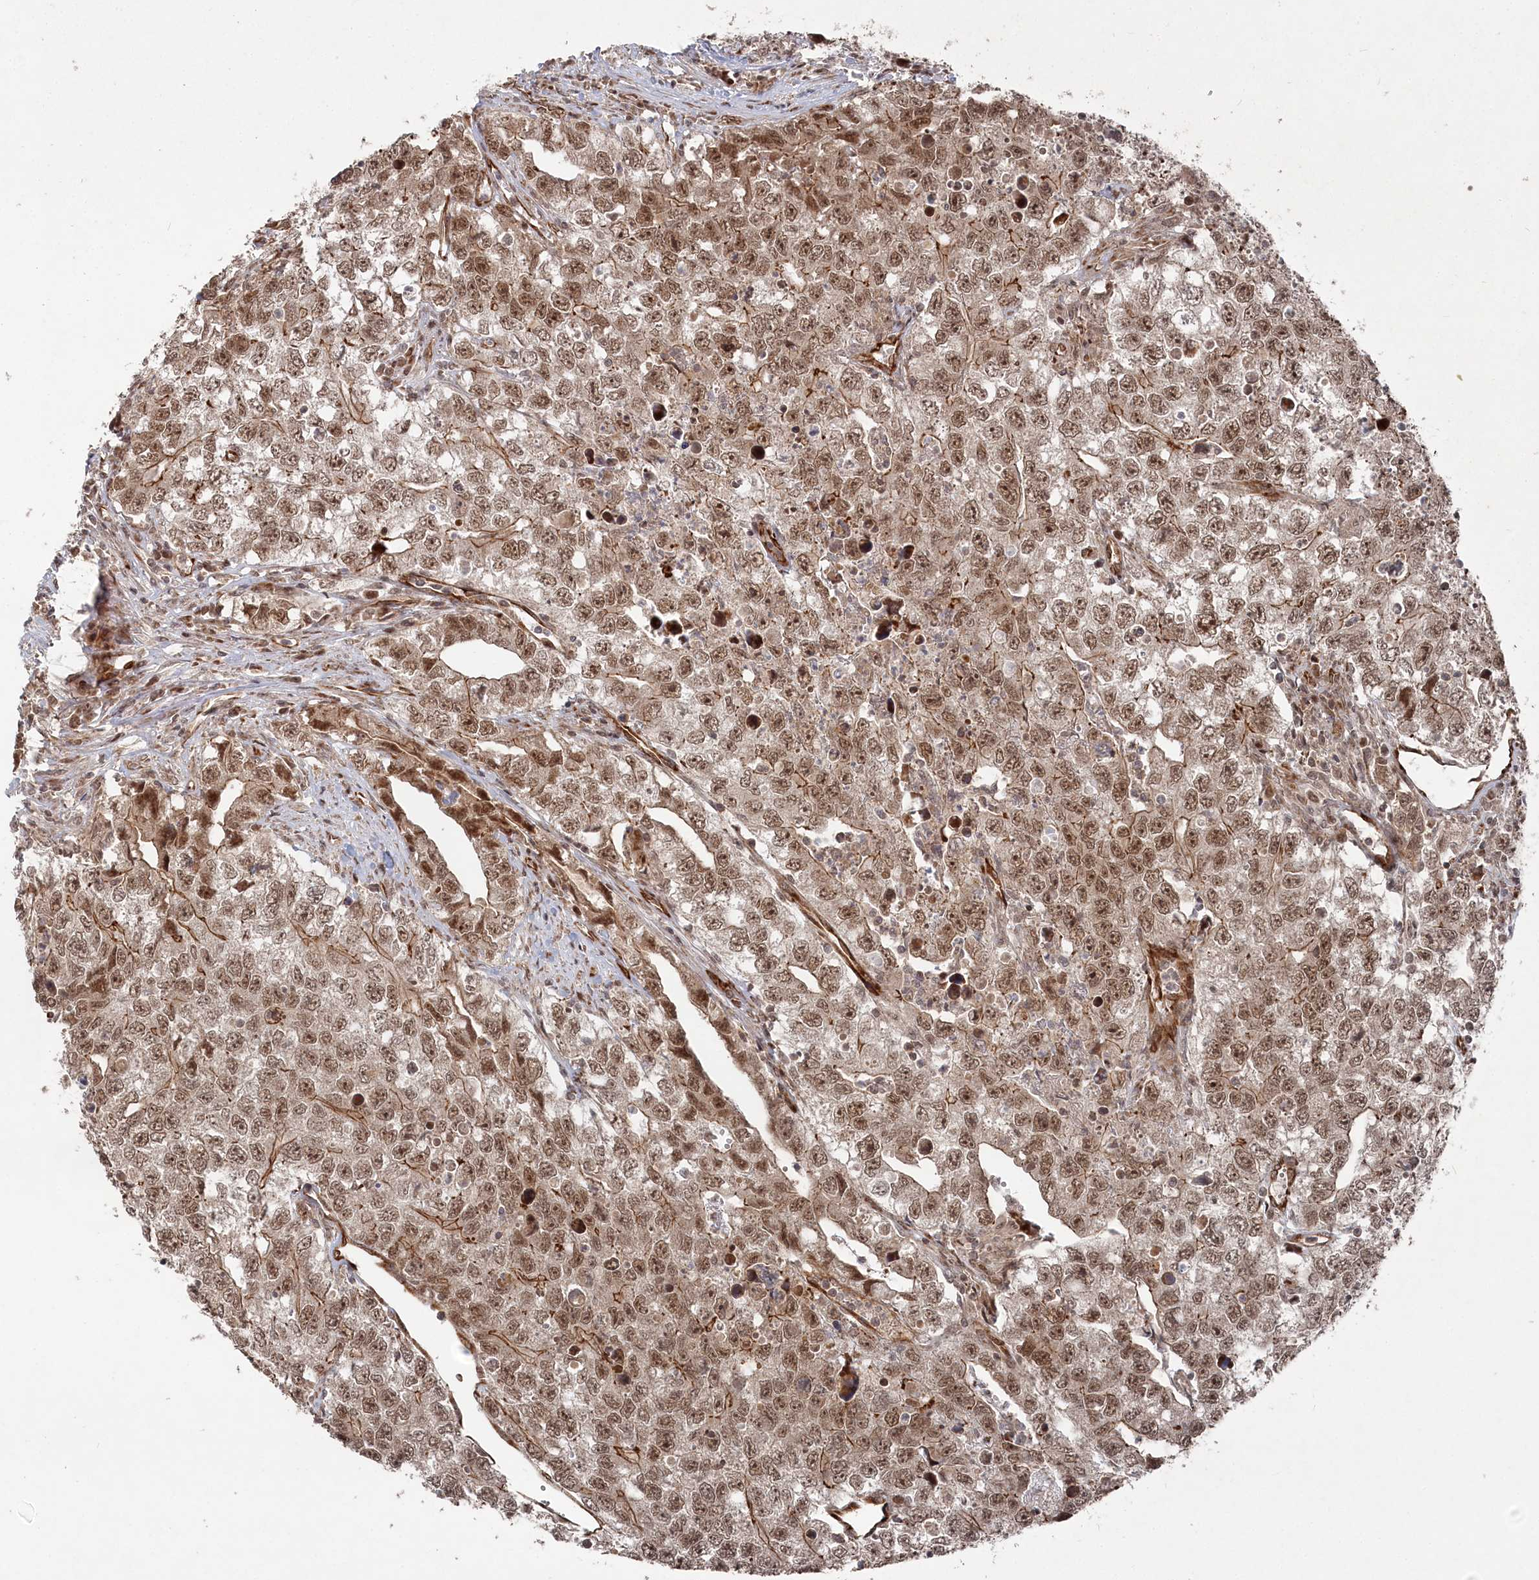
{"staining": {"intensity": "moderate", "quantity": ">75%", "location": "cytoplasmic/membranous,nuclear"}, "tissue": "testis cancer", "cell_type": "Tumor cells", "image_type": "cancer", "snomed": [{"axis": "morphology", "description": "Seminoma, NOS"}, {"axis": "morphology", "description": "Carcinoma, Embryonal, NOS"}, {"axis": "topography", "description": "Testis"}], "caption": "IHC of human seminoma (testis) exhibits medium levels of moderate cytoplasmic/membranous and nuclear staining in approximately >75% of tumor cells.", "gene": "POLR3A", "patient": {"sex": "male", "age": 43}}